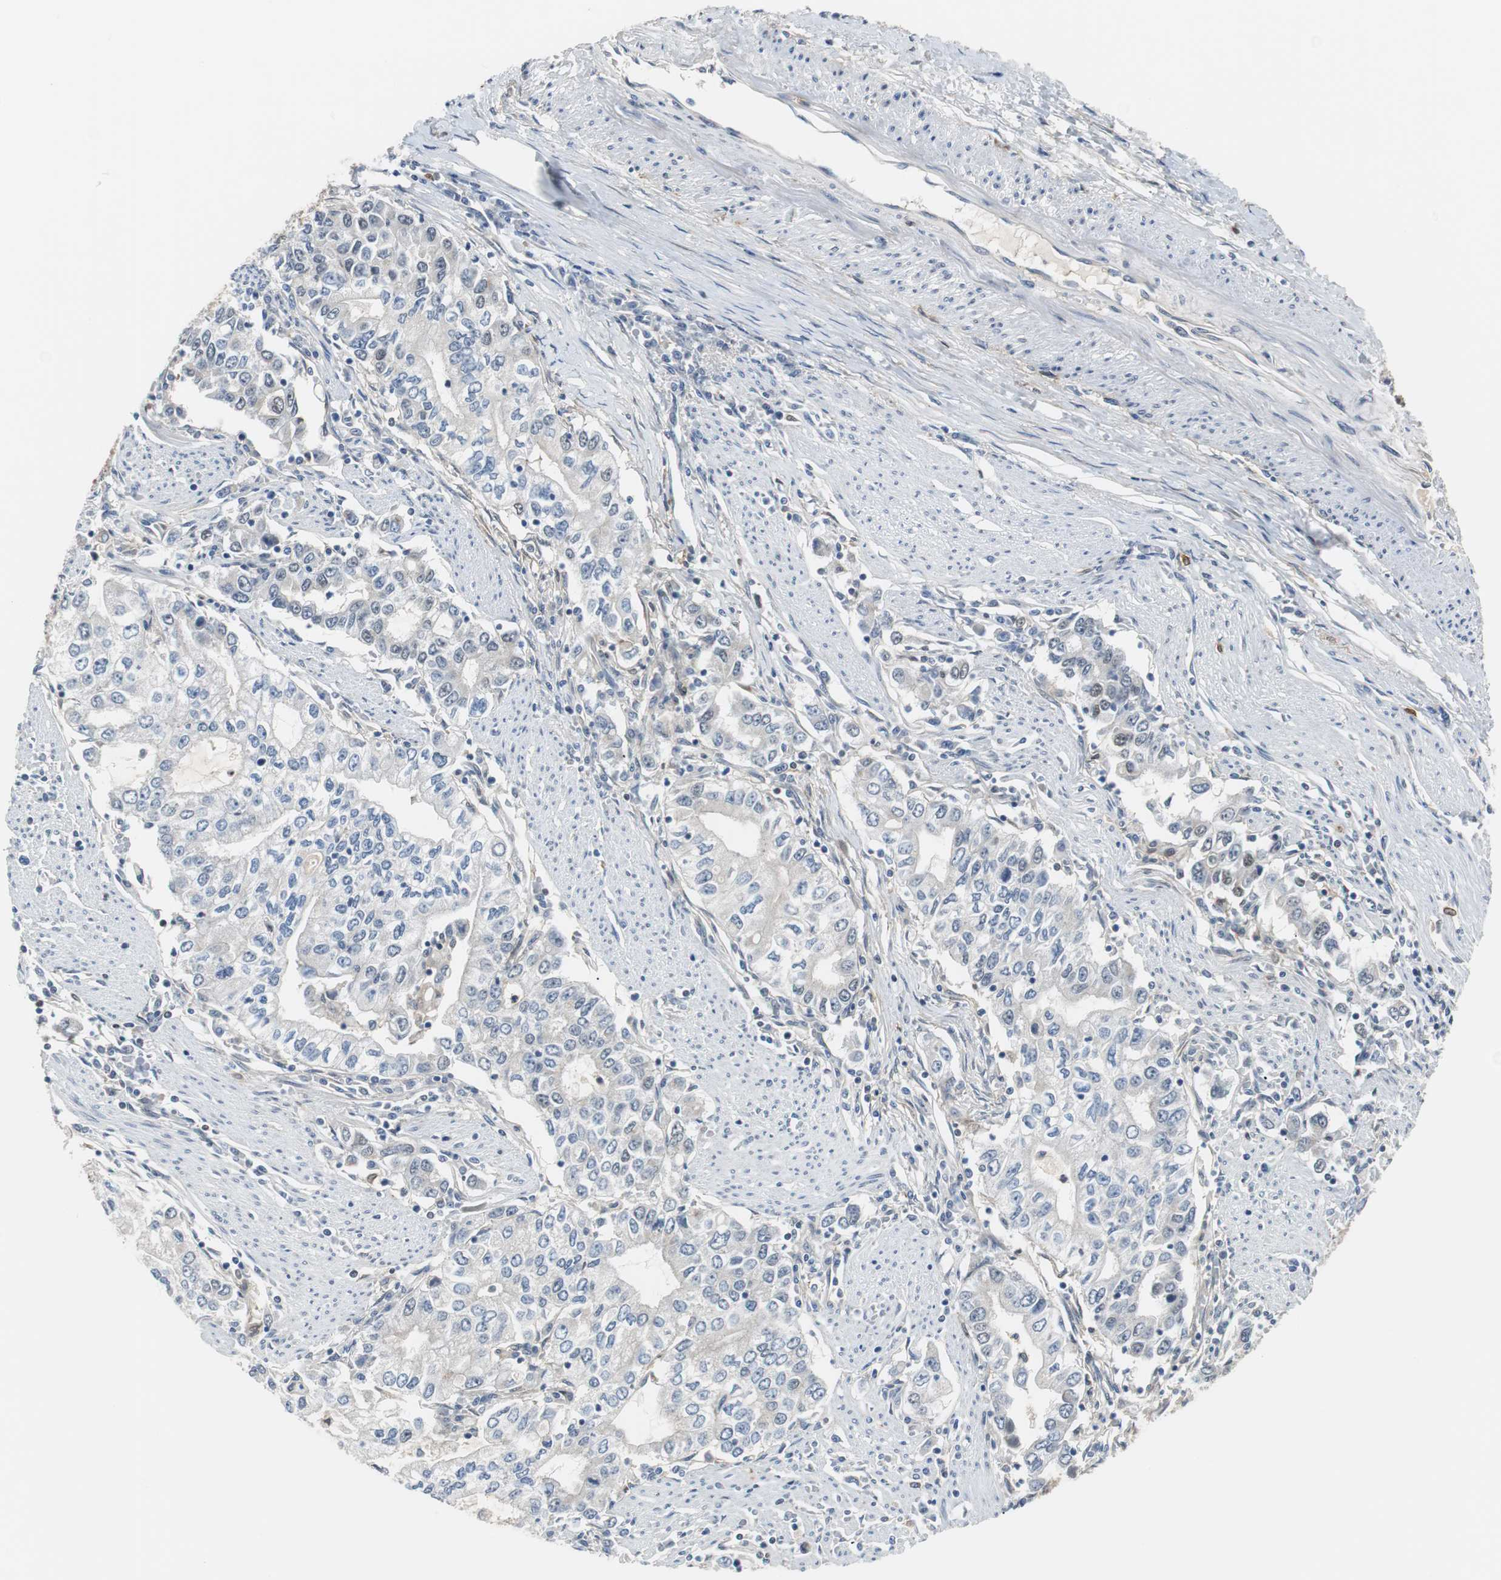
{"staining": {"intensity": "negative", "quantity": "none", "location": "none"}, "tissue": "stomach cancer", "cell_type": "Tumor cells", "image_type": "cancer", "snomed": [{"axis": "morphology", "description": "Adenocarcinoma, NOS"}, {"axis": "topography", "description": "Stomach, lower"}], "caption": "High magnification brightfield microscopy of adenocarcinoma (stomach) stained with DAB (3,3'-diaminobenzidine) (brown) and counterstained with hematoxylin (blue): tumor cells show no significant expression.", "gene": "SIRT1", "patient": {"sex": "female", "age": 72}}